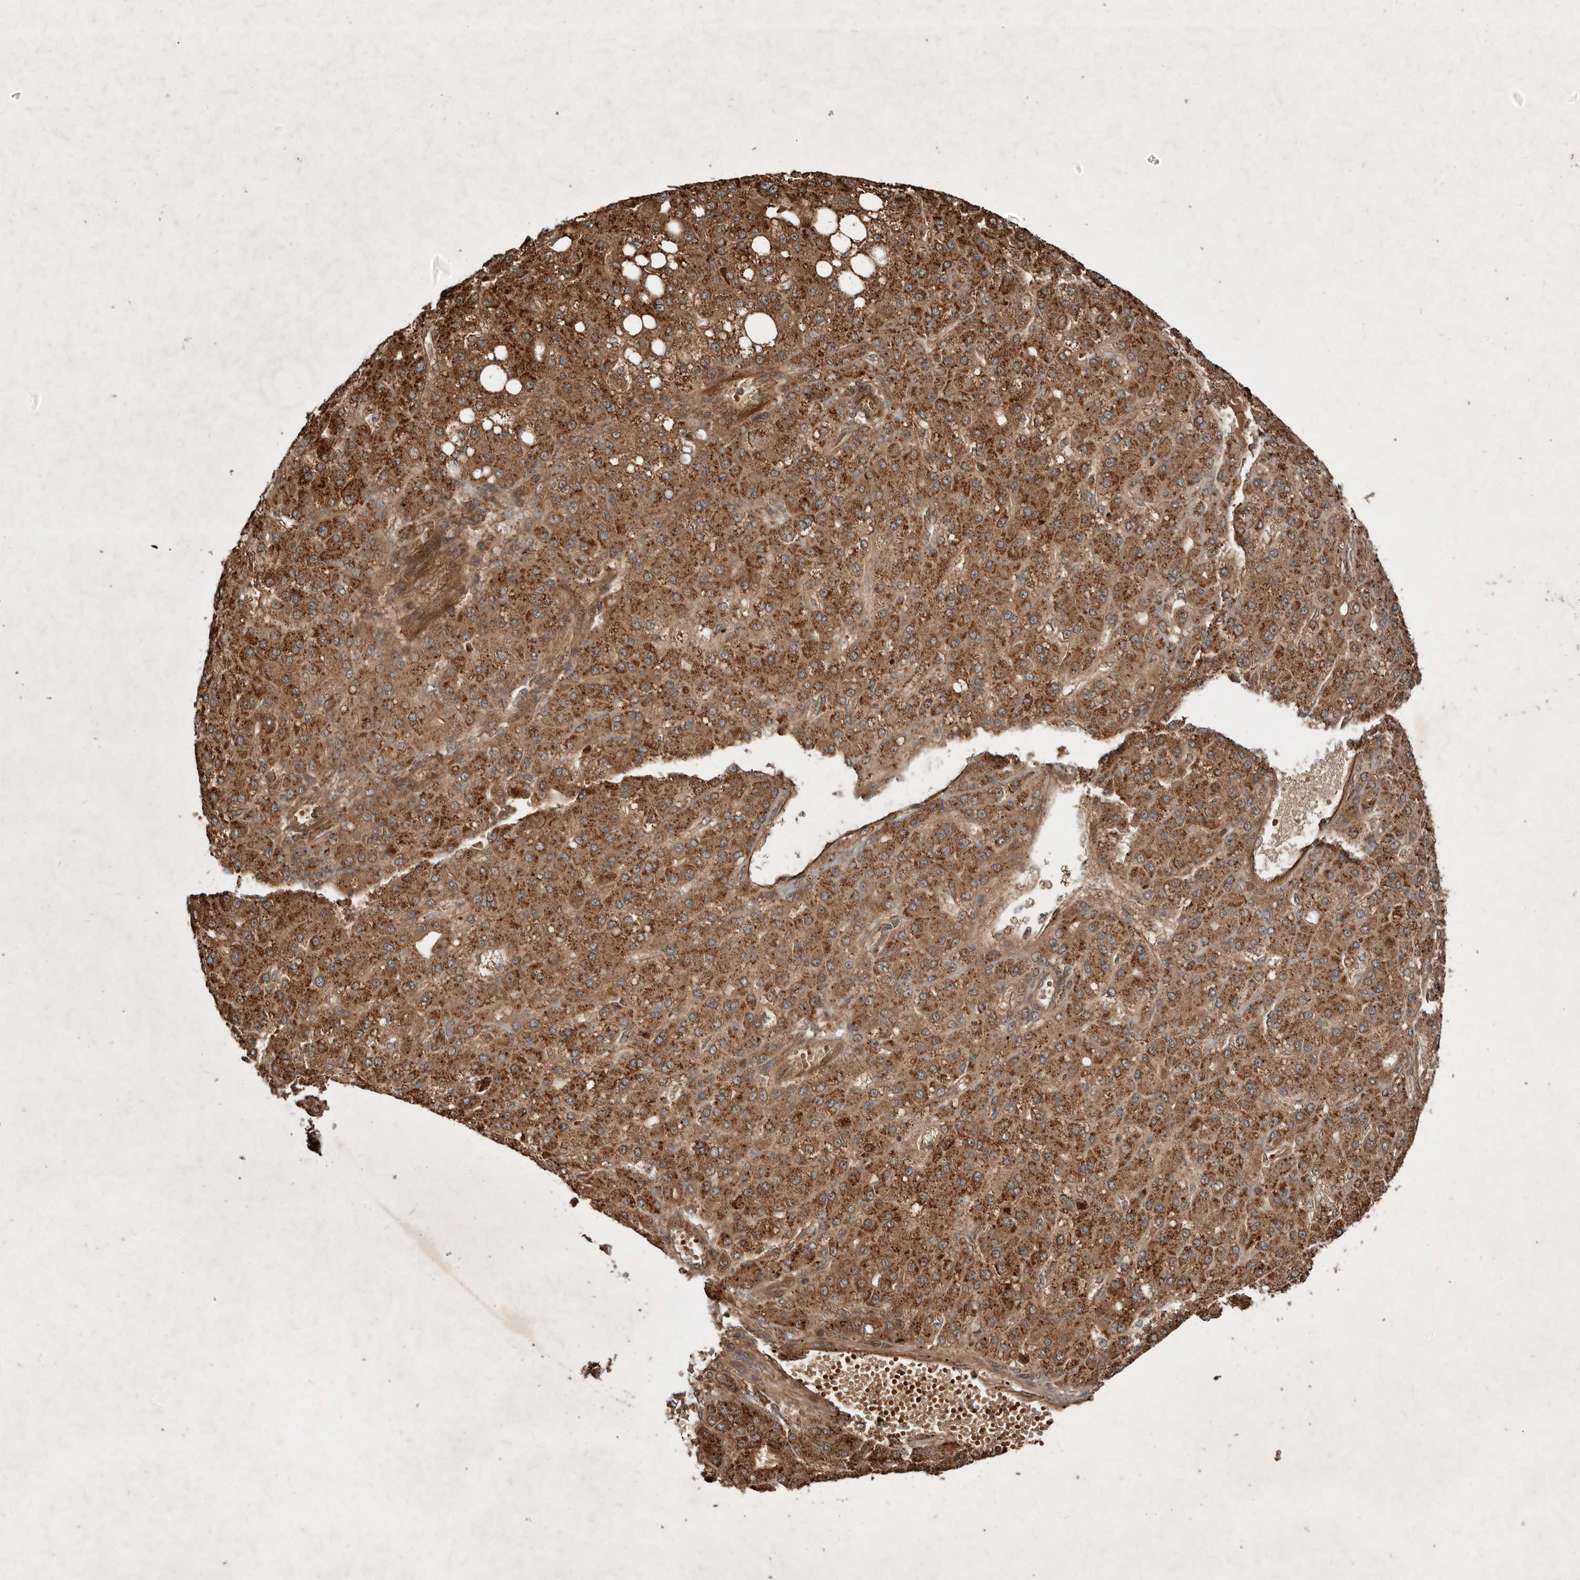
{"staining": {"intensity": "strong", "quantity": ">75%", "location": "cytoplasmic/membranous"}, "tissue": "liver cancer", "cell_type": "Tumor cells", "image_type": "cancer", "snomed": [{"axis": "morphology", "description": "Carcinoma, Hepatocellular, NOS"}, {"axis": "topography", "description": "Liver"}], "caption": "This is an image of immunohistochemistry staining of liver cancer, which shows strong positivity in the cytoplasmic/membranous of tumor cells.", "gene": "STK36", "patient": {"sex": "male", "age": 67}}